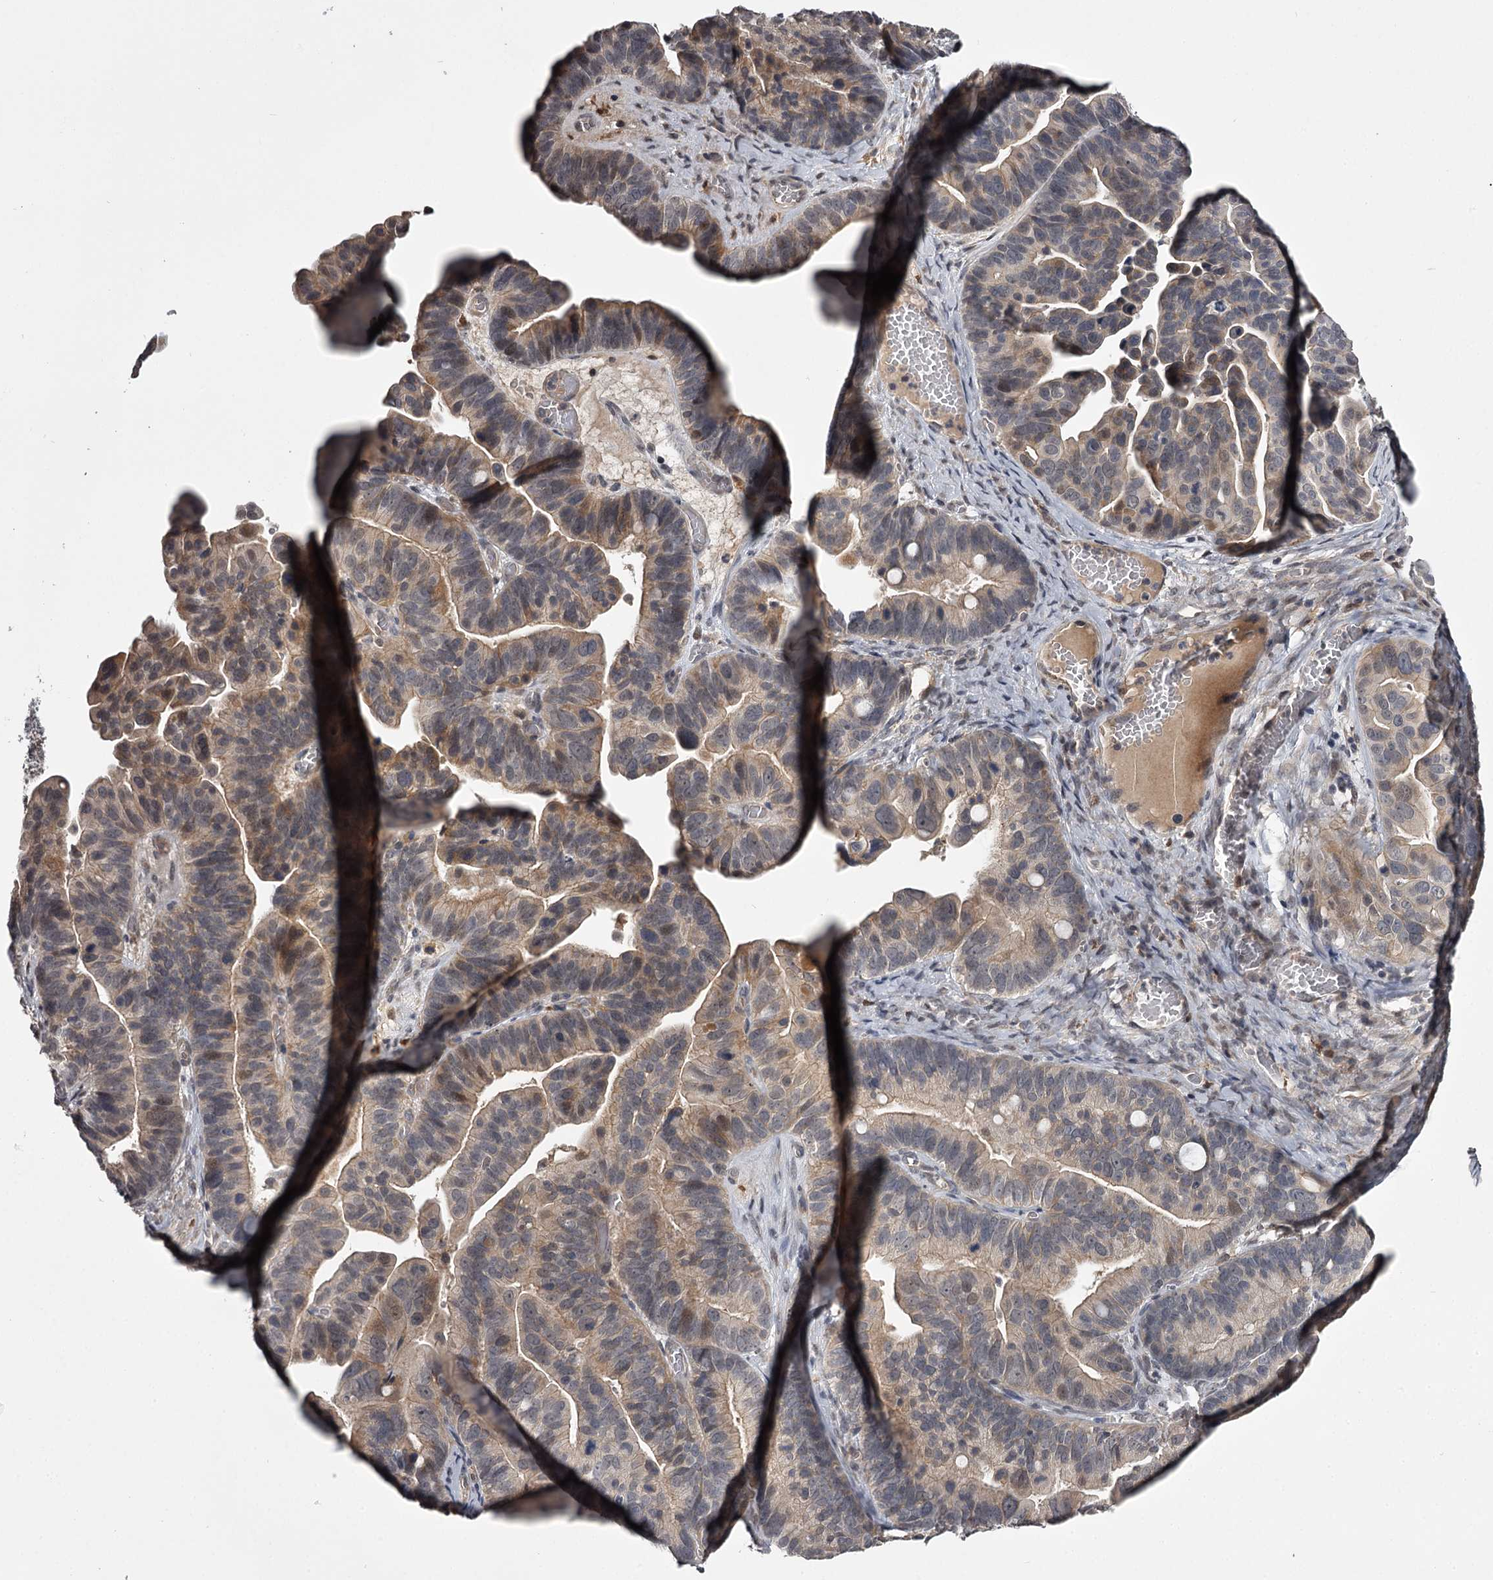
{"staining": {"intensity": "weak", "quantity": "<25%", "location": "cytoplasmic/membranous"}, "tissue": "ovarian cancer", "cell_type": "Tumor cells", "image_type": "cancer", "snomed": [{"axis": "morphology", "description": "Cystadenocarcinoma, serous, NOS"}, {"axis": "topography", "description": "Ovary"}], "caption": "A photomicrograph of human ovarian cancer (serous cystadenocarcinoma) is negative for staining in tumor cells.", "gene": "CWF19L2", "patient": {"sex": "female", "age": 56}}